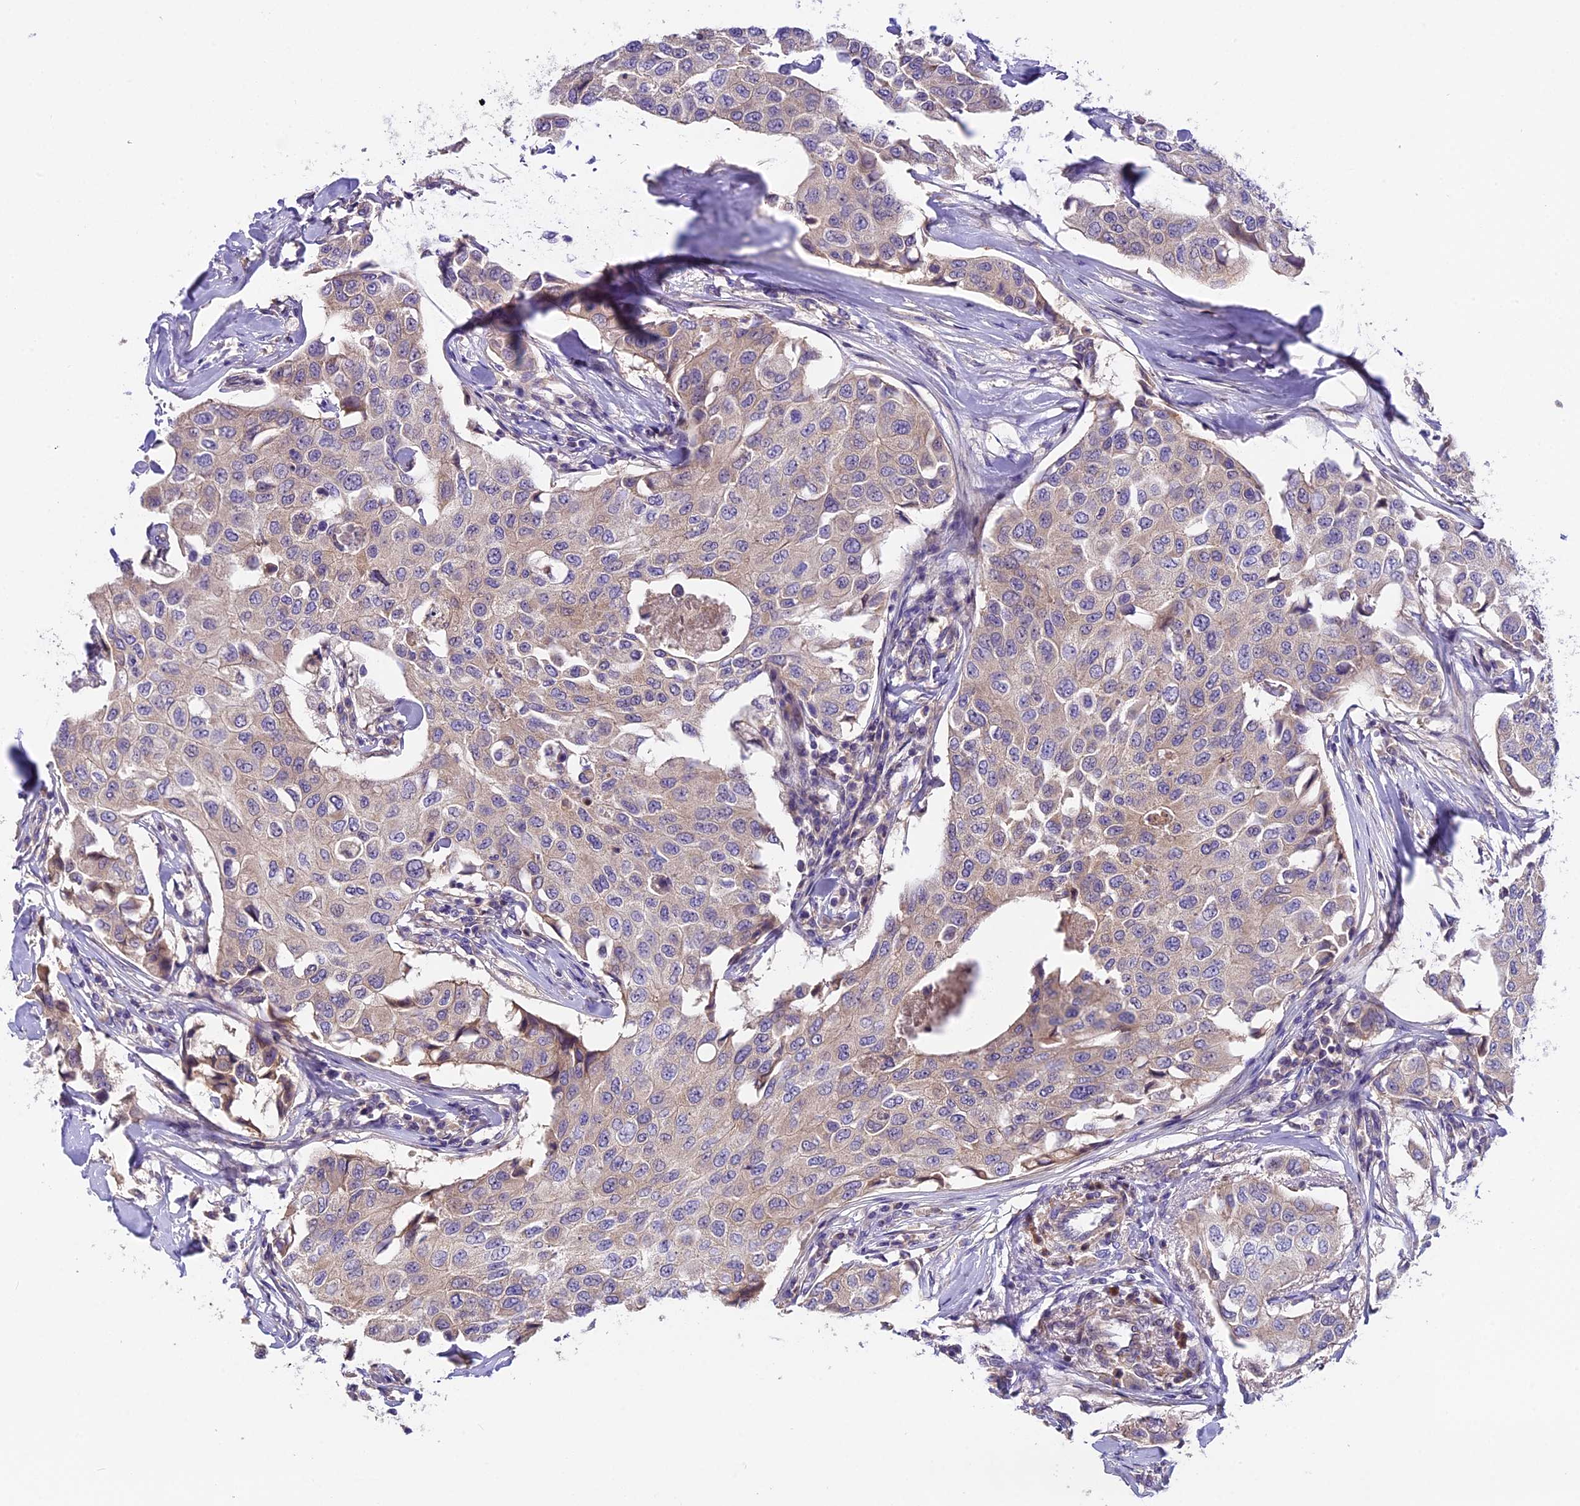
{"staining": {"intensity": "weak", "quantity": "<25%", "location": "cytoplasmic/membranous"}, "tissue": "breast cancer", "cell_type": "Tumor cells", "image_type": "cancer", "snomed": [{"axis": "morphology", "description": "Duct carcinoma"}, {"axis": "topography", "description": "Breast"}], "caption": "Tumor cells are negative for brown protein staining in breast cancer (infiltrating ductal carcinoma). (DAB (3,3'-diaminobenzidine) immunohistochemistry (IHC), high magnification).", "gene": "FAM98C", "patient": {"sex": "female", "age": 80}}